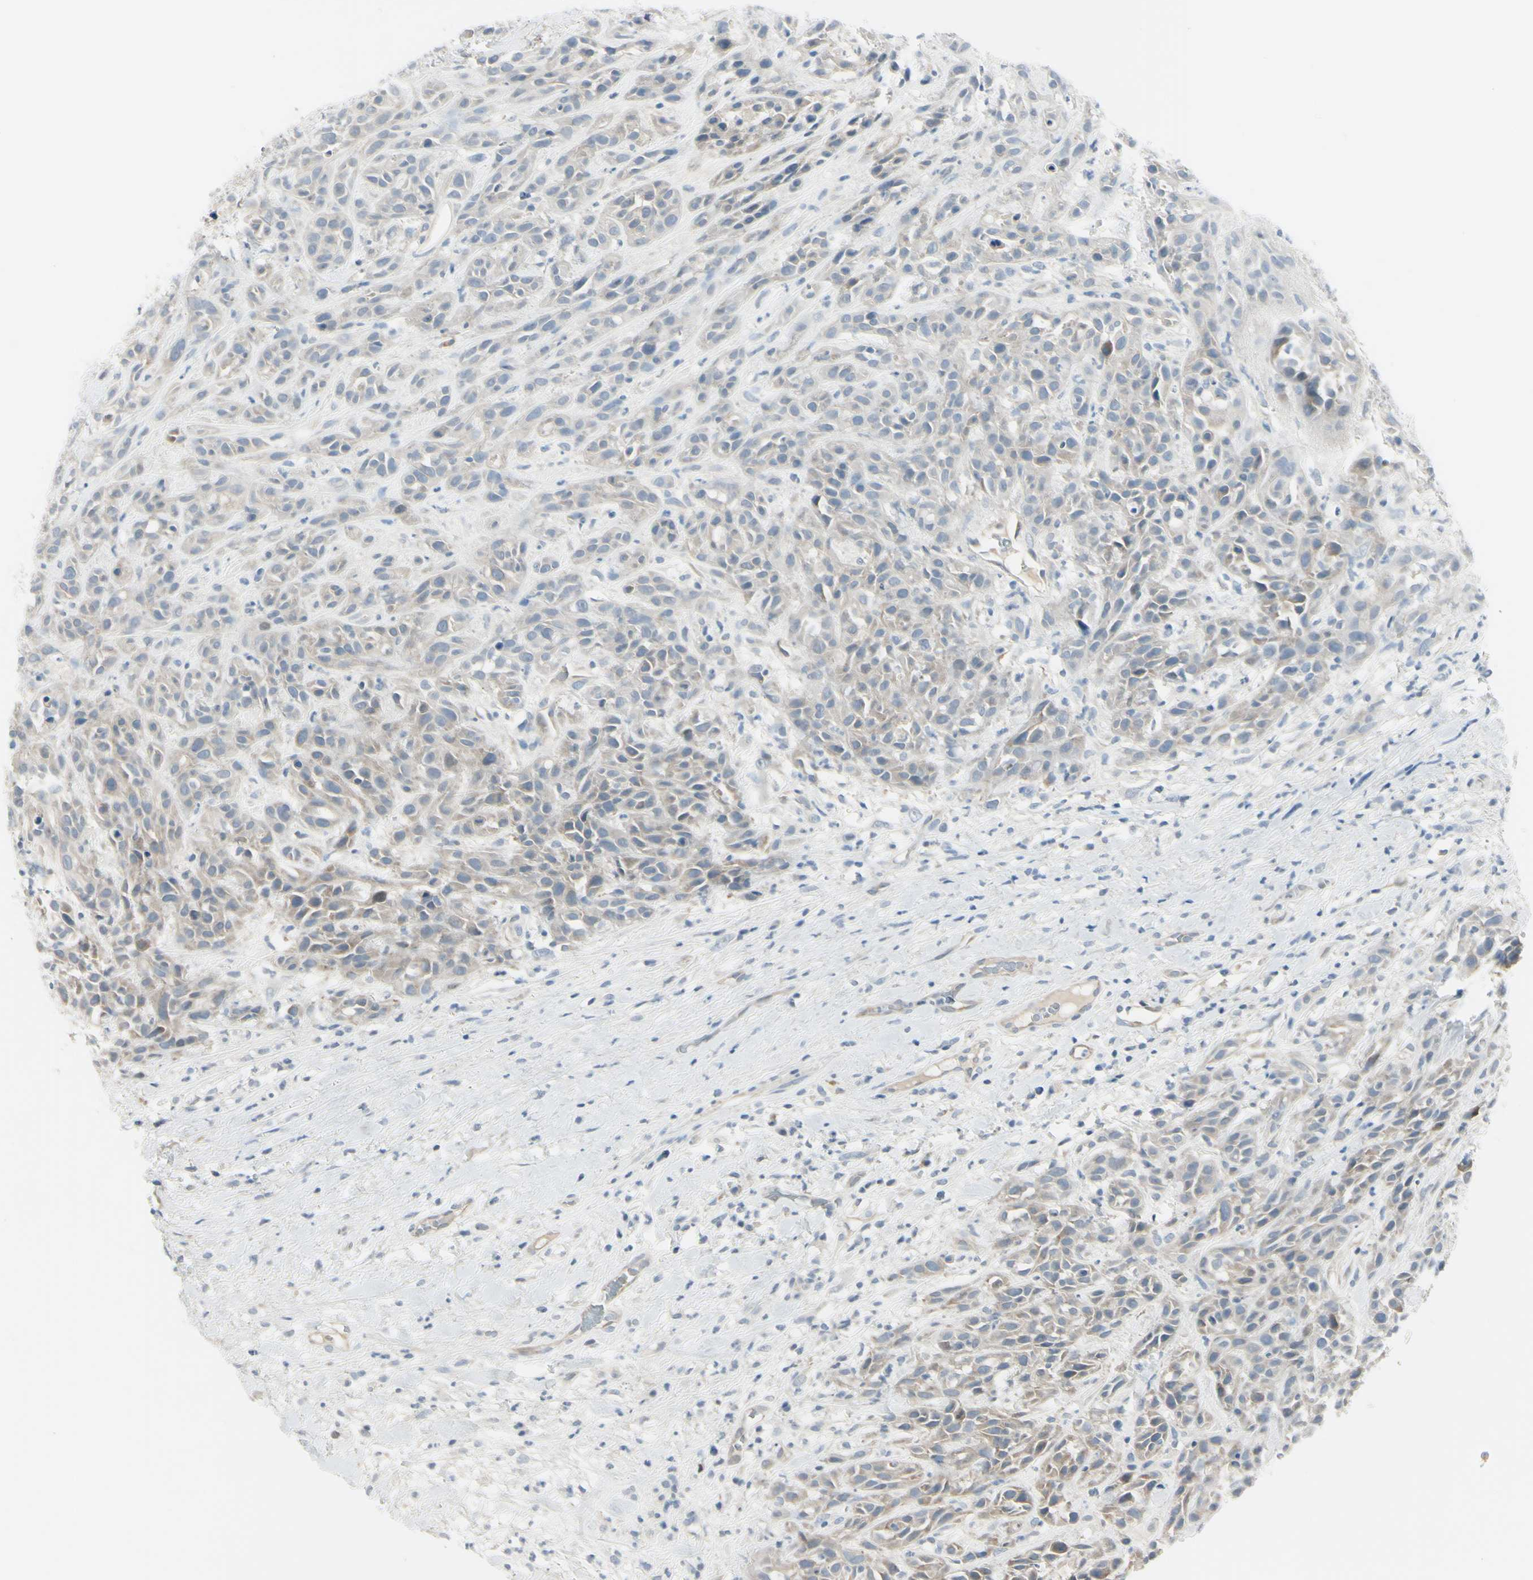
{"staining": {"intensity": "weak", "quantity": "25%-75%", "location": "cytoplasmic/membranous"}, "tissue": "head and neck cancer", "cell_type": "Tumor cells", "image_type": "cancer", "snomed": [{"axis": "morphology", "description": "Normal tissue, NOS"}, {"axis": "morphology", "description": "Squamous cell carcinoma, NOS"}, {"axis": "topography", "description": "Cartilage tissue"}, {"axis": "topography", "description": "Head-Neck"}], "caption": "Immunohistochemistry micrograph of human head and neck squamous cell carcinoma stained for a protein (brown), which reveals low levels of weak cytoplasmic/membranous positivity in approximately 25%-75% of tumor cells.", "gene": "ASB9", "patient": {"sex": "male", "age": 62}}